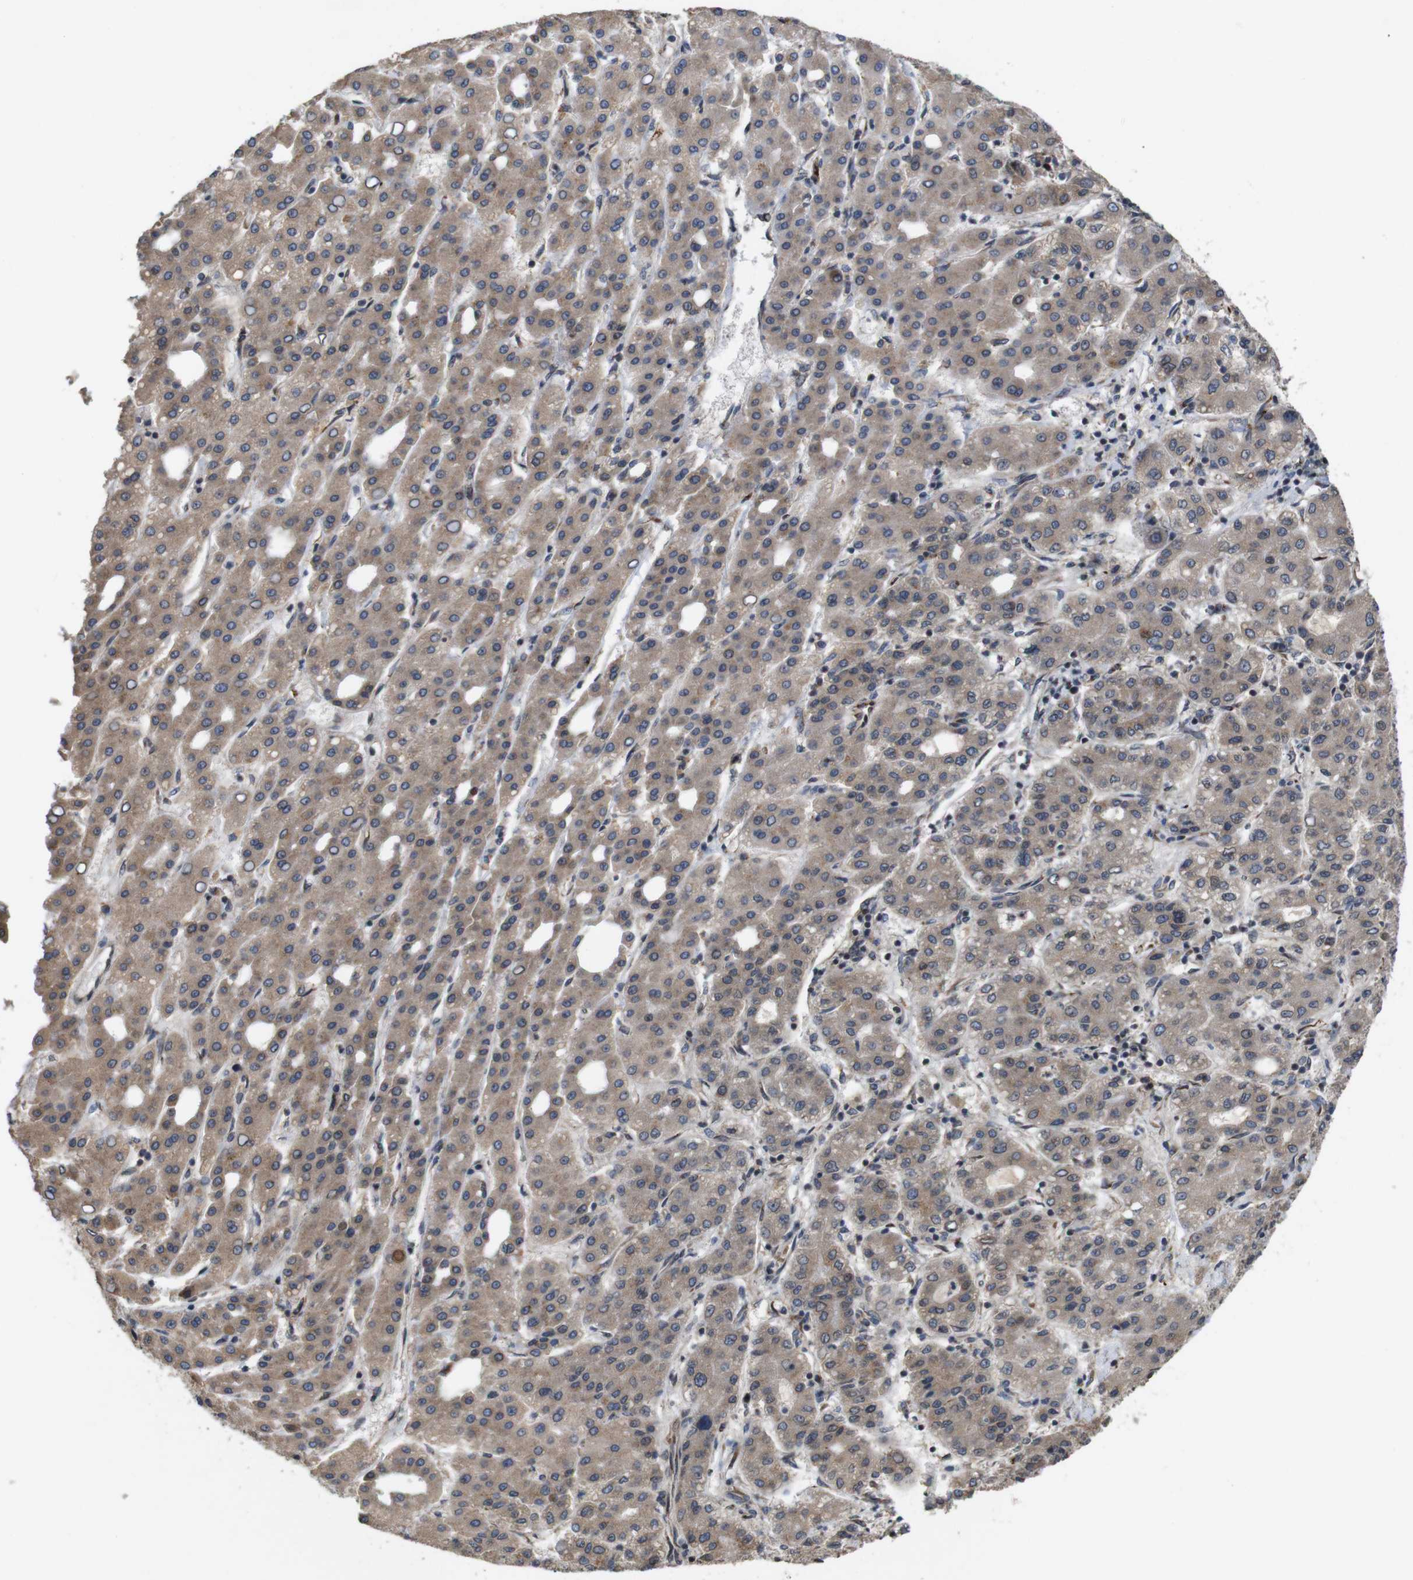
{"staining": {"intensity": "moderate", "quantity": ">75%", "location": "cytoplasmic/membranous"}, "tissue": "liver cancer", "cell_type": "Tumor cells", "image_type": "cancer", "snomed": [{"axis": "morphology", "description": "Carcinoma, Hepatocellular, NOS"}, {"axis": "topography", "description": "Liver"}], "caption": "An image of liver hepatocellular carcinoma stained for a protein reveals moderate cytoplasmic/membranous brown staining in tumor cells.", "gene": "EFCAB14", "patient": {"sex": "male", "age": 65}}